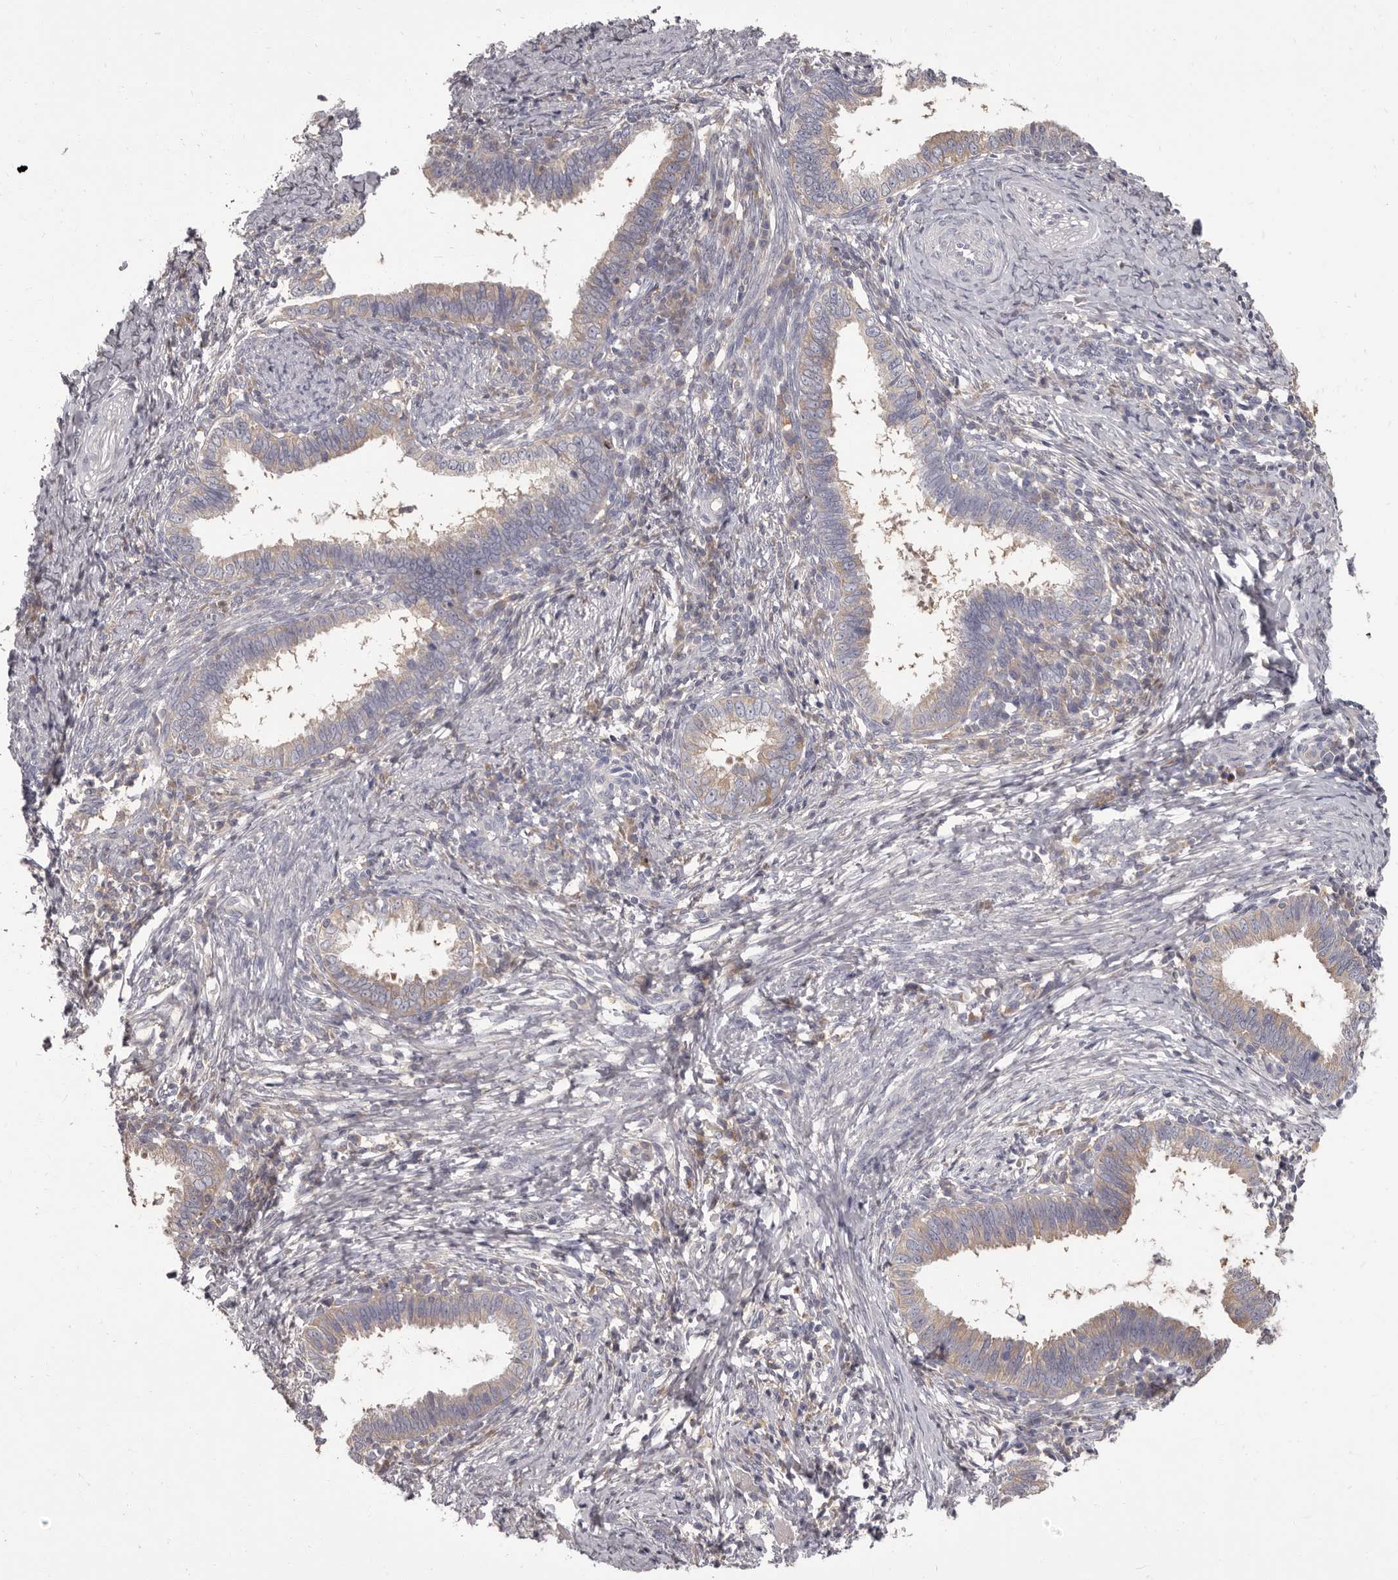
{"staining": {"intensity": "weak", "quantity": "25%-75%", "location": "cytoplasmic/membranous"}, "tissue": "cervical cancer", "cell_type": "Tumor cells", "image_type": "cancer", "snomed": [{"axis": "morphology", "description": "Adenocarcinoma, NOS"}, {"axis": "topography", "description": "Cervix"}], "caption": "Human cervical cancer stained with a protein marker demonstrates weak staining in tumor cells.", "gene": "APEH", "patient": {"sex": "female", "age": 36}}